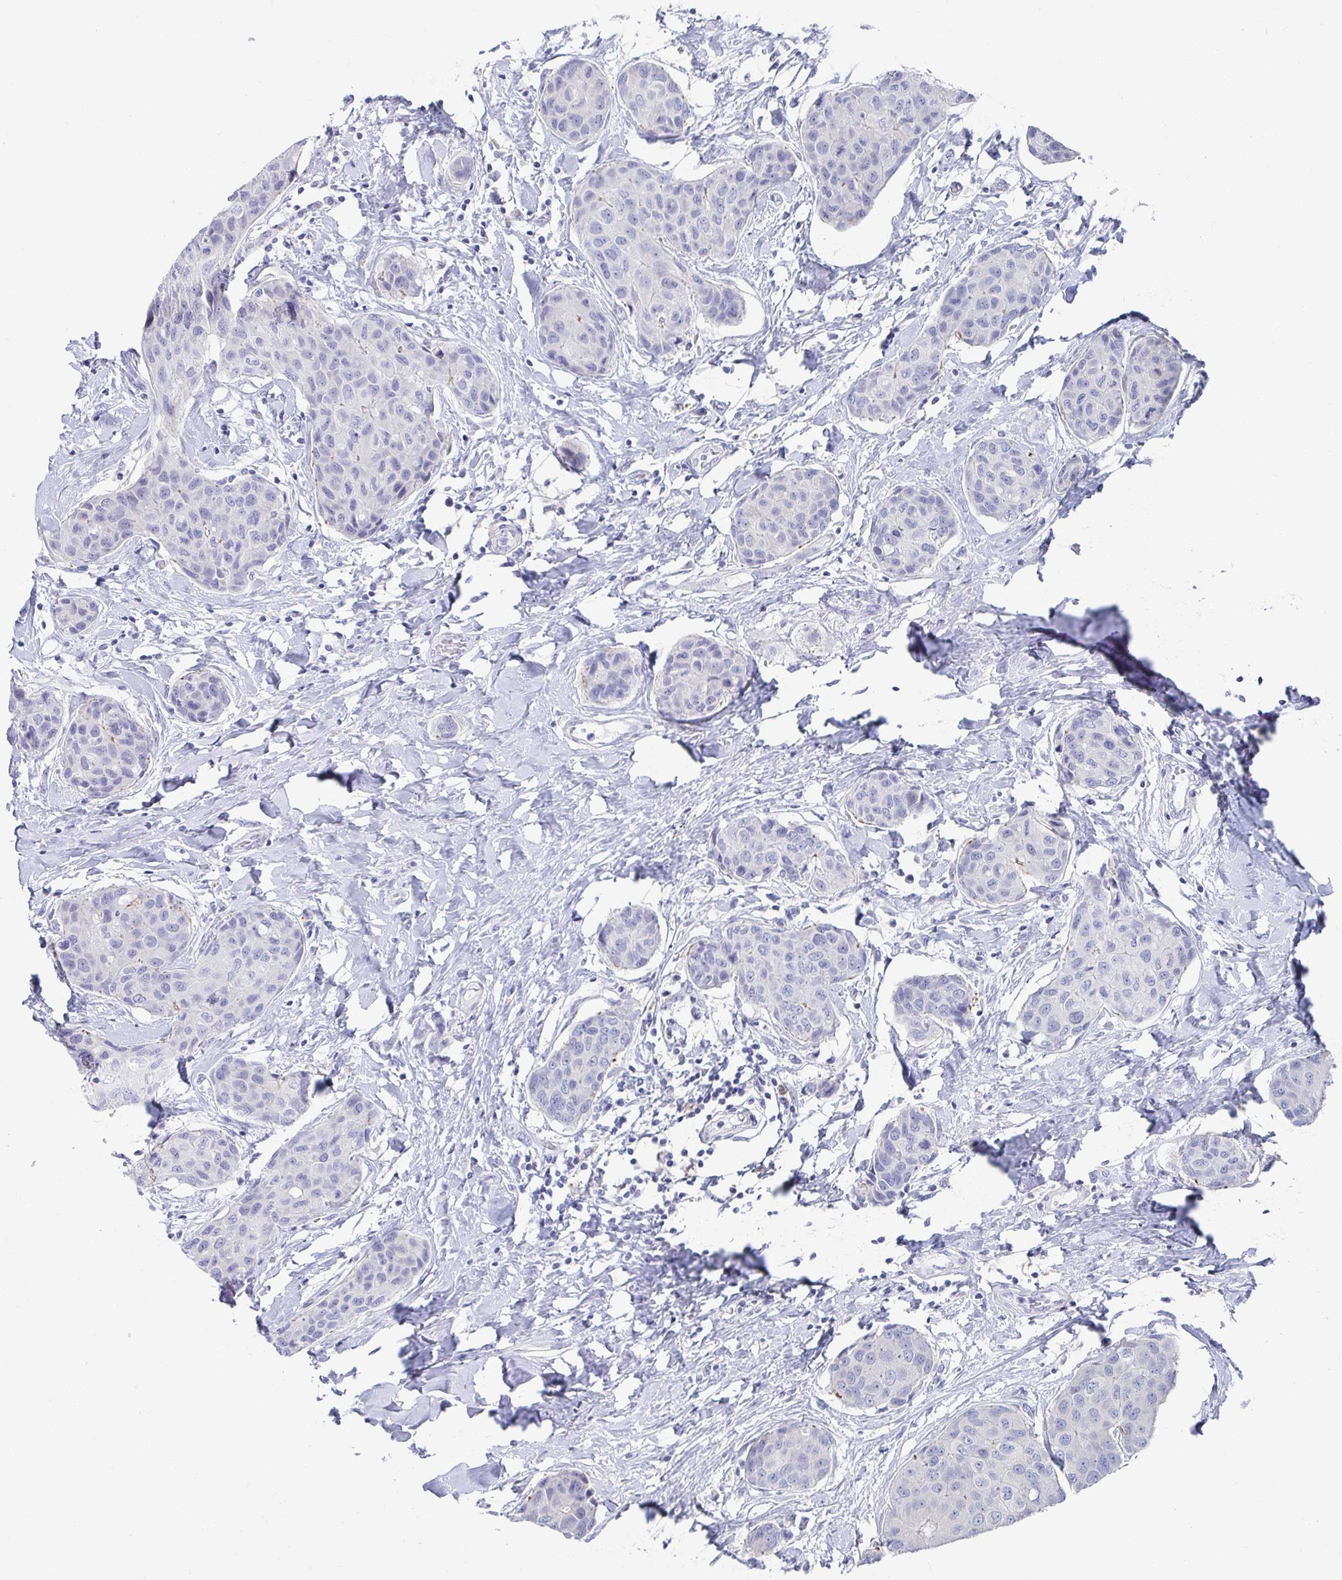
{"staining": {"intensity": "negative", "quantity": "none", "location": "none"}, "tissue": "breast cancer", "cell_type": "Tumor cells", "image_type": "cancer", "snomed": [{"axis": "morphology", "description": "Duct carcinoma"}, {"axis": "topography", "description": "Breast"}], "caption": "The photomicrograph demonstrates no significant expression in tumor cells of breast cancer.", "gene": "ZFP82", "patient": {"sex": "female", "age": 80}}